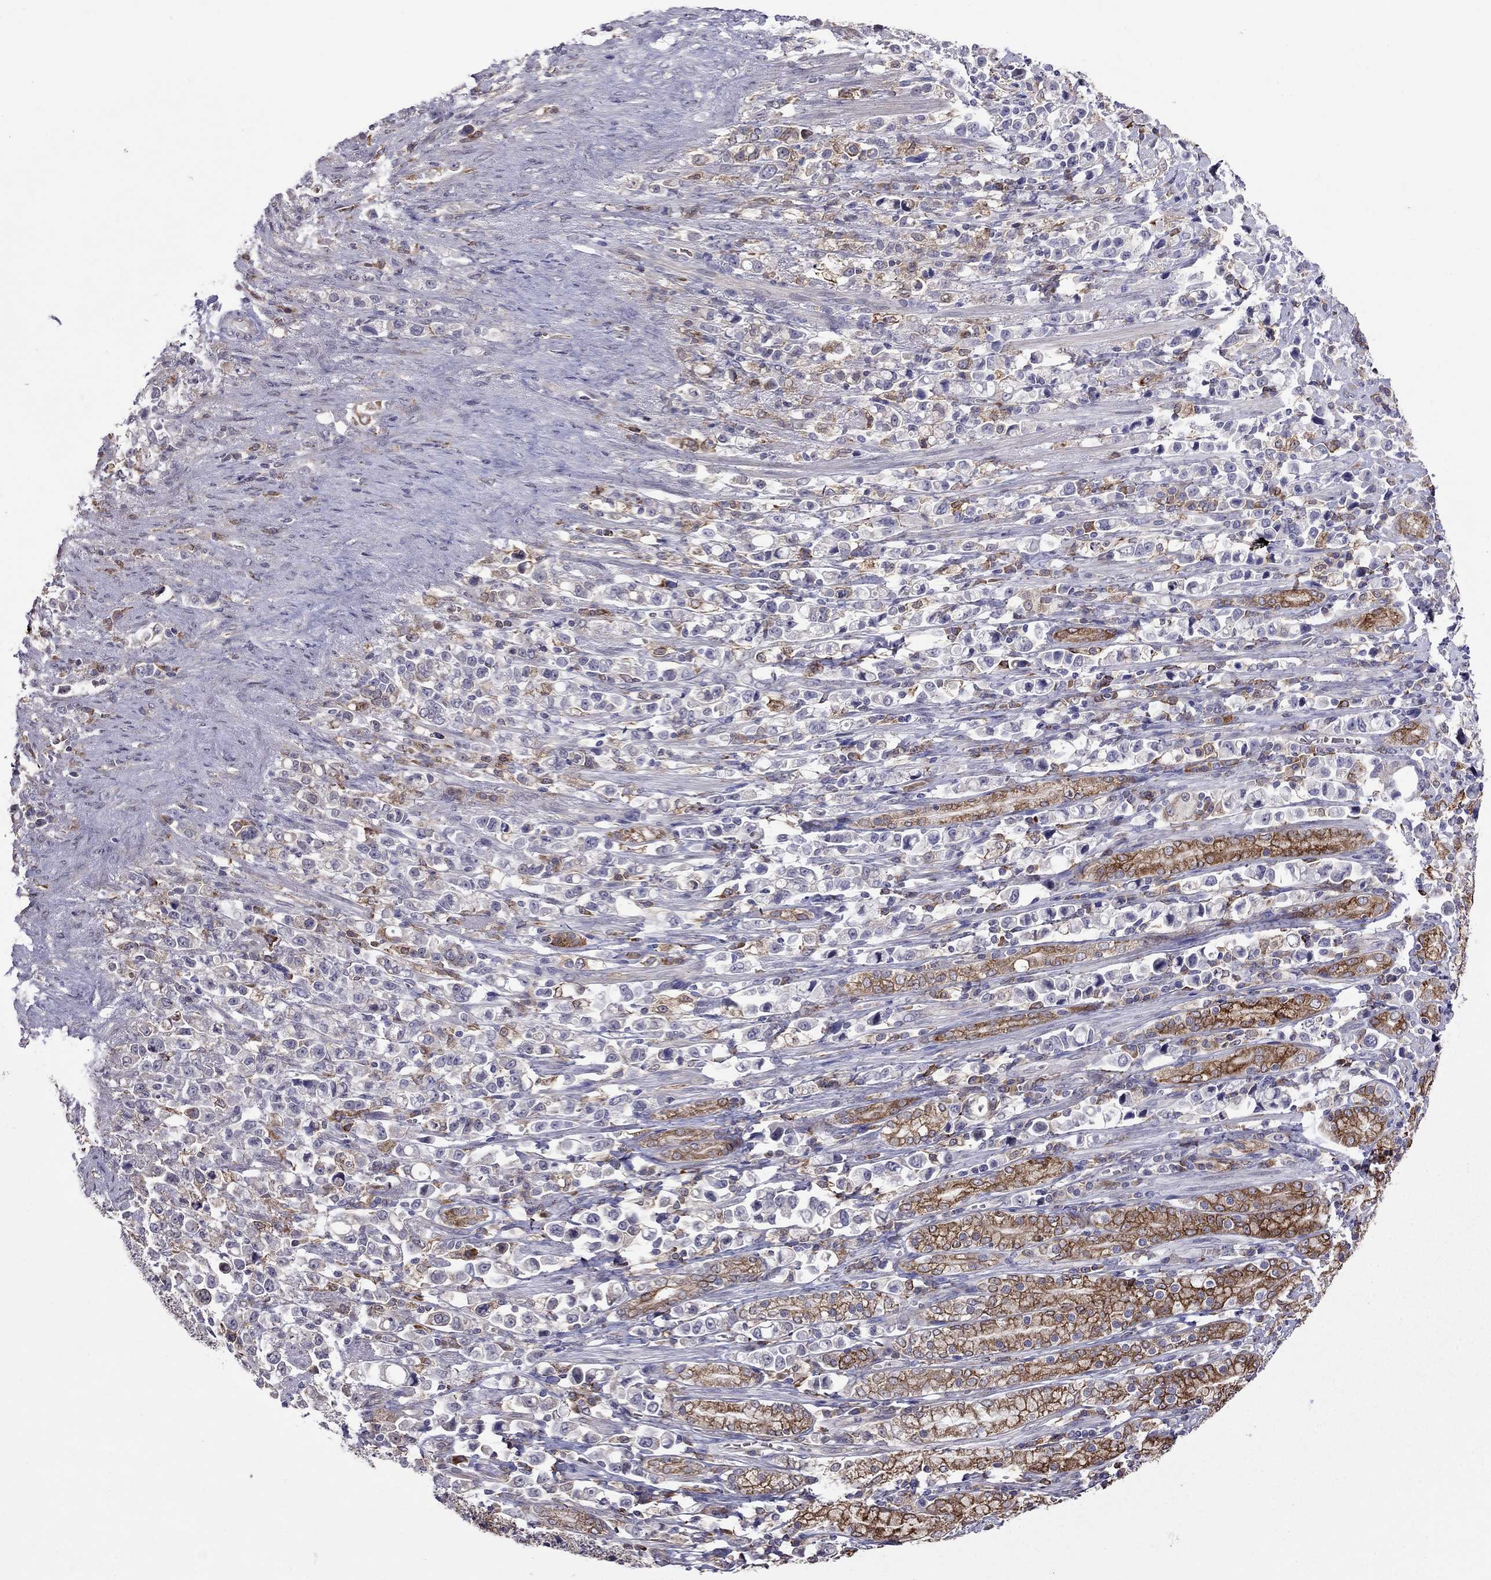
{"staining": {"intensity": "moderate", "quantity": "<25%", "location": "cytoplasmic/membranous"}, "tissue": "stomach cancer", "cell_type": "Tumor cells", "image_type": "cancer", "snomed": [{"axis": "morphology", "description": "Adenocarcinoma, NOS"}, {"axis": "topography", "description": "Stomach"}], "caption": "Immunohistochemical staining of adenocarcinoma (stomach) demonstrates low levels of moderate cytoplasmic/membranous protein staining in about <25% of tumor cells.", "gene": "ADAM28", "patient": {"sex": "male", "age": 63}}